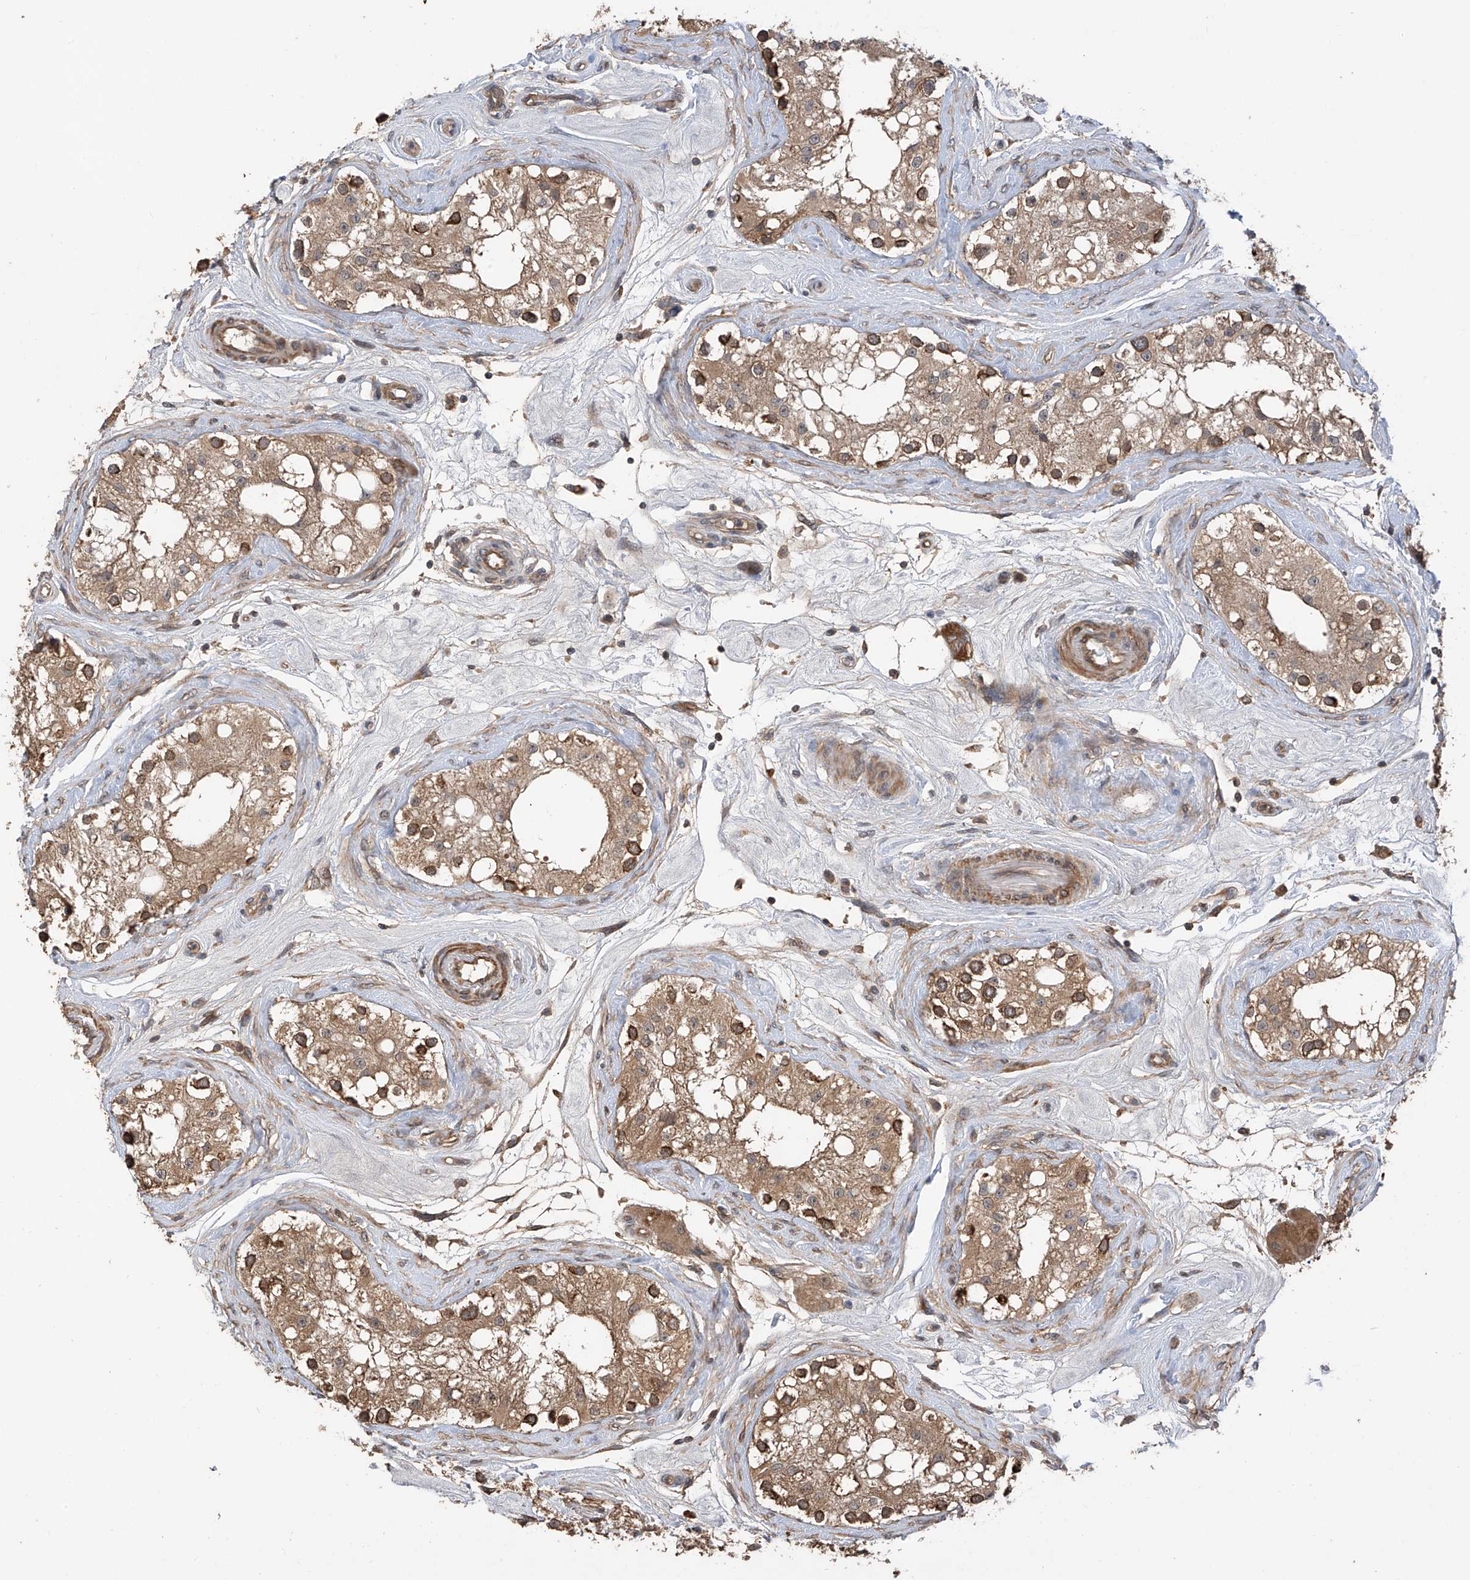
{"staining": {"intensity": "strong", "quantity": ">75%", "location": "cytoplasmic/membranous"}, "tissue": "testis", "cell_type": "Cells in seminiferous ducts", "image_type": "normal", "snomed": [{"axis": "morphology", "description": "Normal tissue, NOS"}, {"axis": "topography", "description": "Testis"}], "caption": "Protein expression by immunohistochemistry (IHC) displays strong cytoplasmic/membranous staining in approximately >75% of cells in seminiferous ducts in normal testis. (Stains: DAB in brown, nuclei in blue, Microscopy: brightfield microscopy at high magnification).", "gene": "RPAIN", "patient": {"sex": "male", "age": 84}}